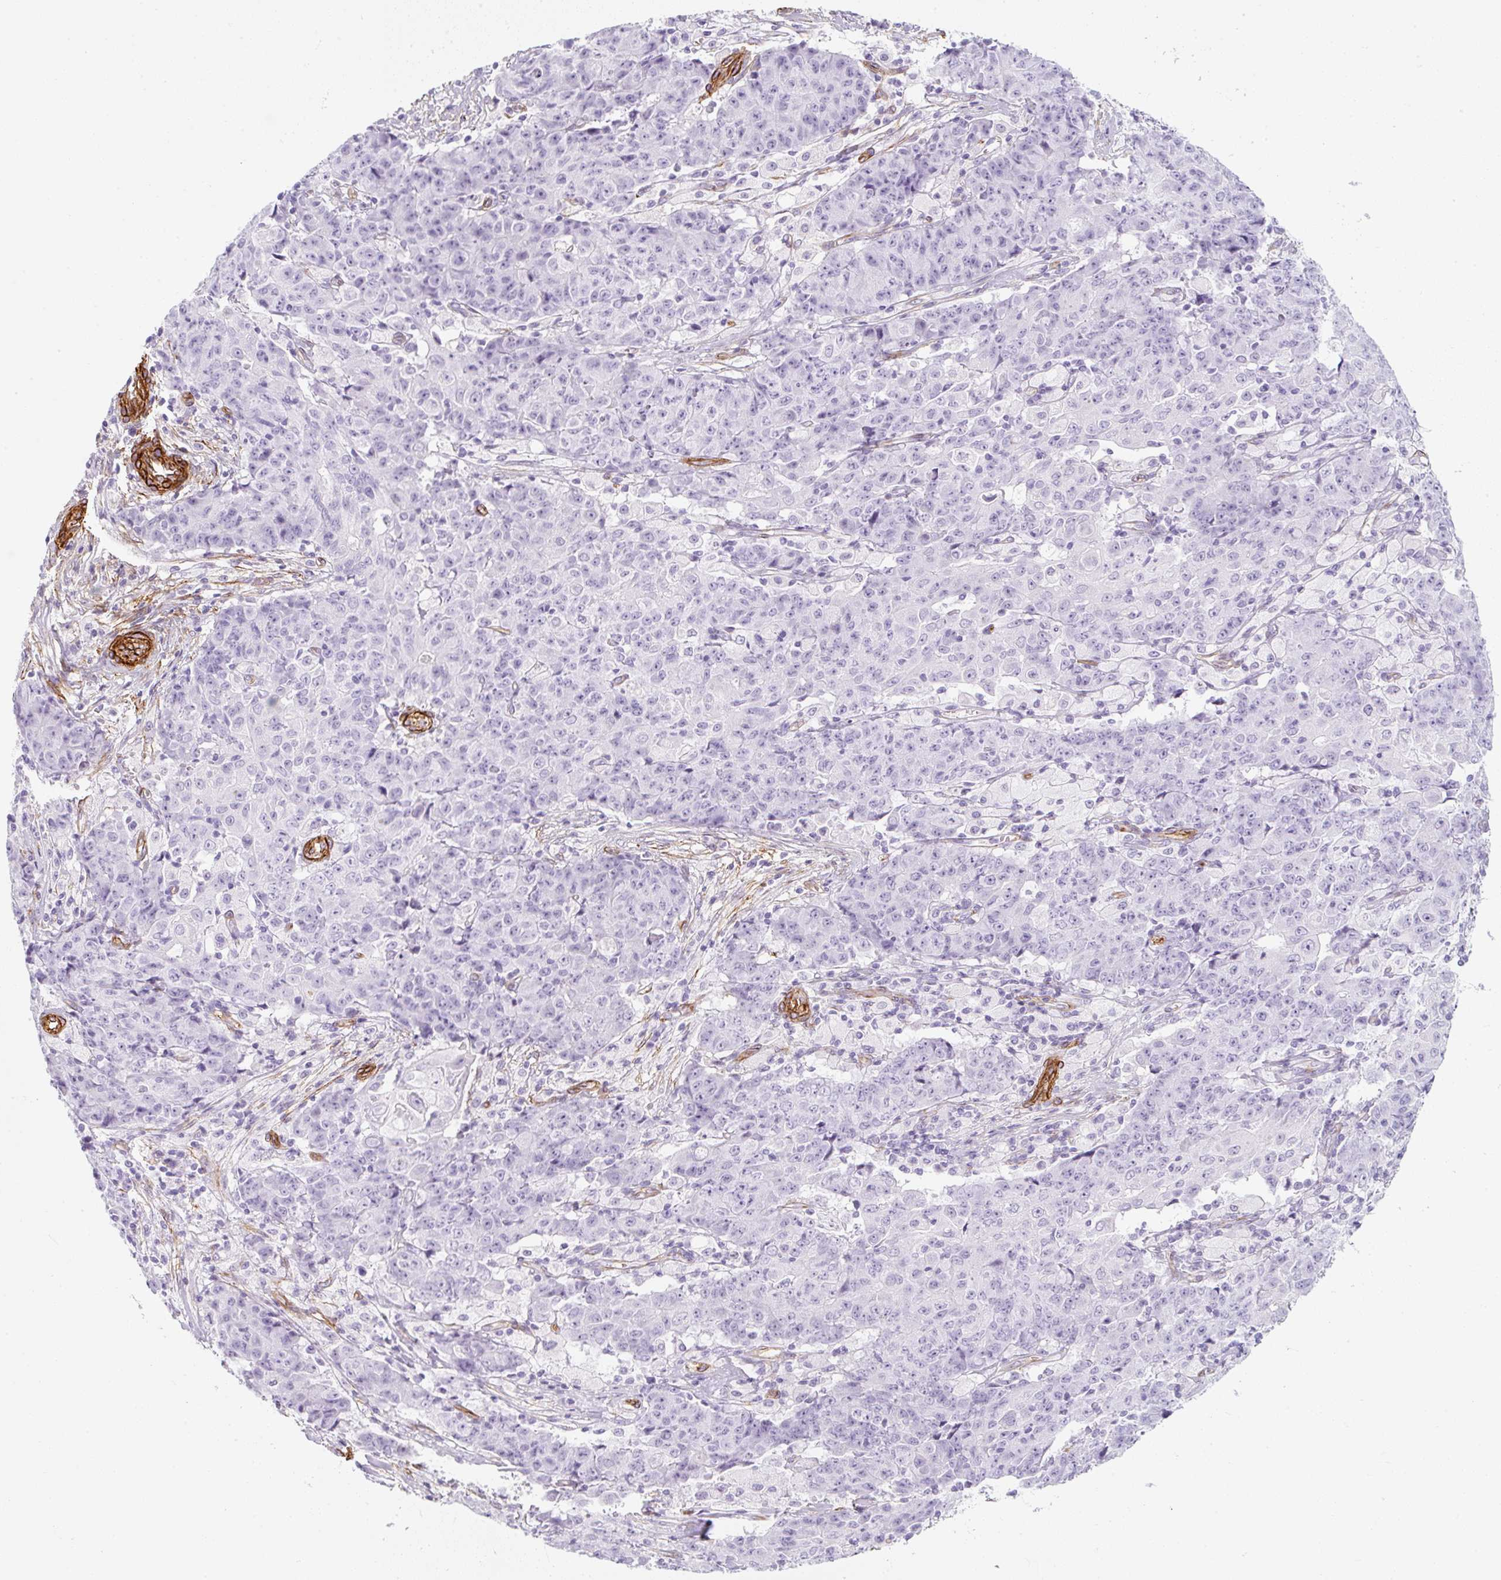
{"staining": {"intensity": "negative", "quantity": "none", "location": "none"}, "tissue": "ovarian cancer", "cell_type": "Tumor cells", "image_type": "cancer", "snomed": [{"axis": "morphology", "description": "Carcinoma, endometroid"}, {"axis": "topography", "description": "Ovary"}], "caption": "An image of human ovarian endometroid carcinoma is negative for staining in tumor cells. (Brightfield microscopy of DAB IHC at high magnification).", "gene": "CAVIN3", "patient": {"sex": "female", "age": 42}}